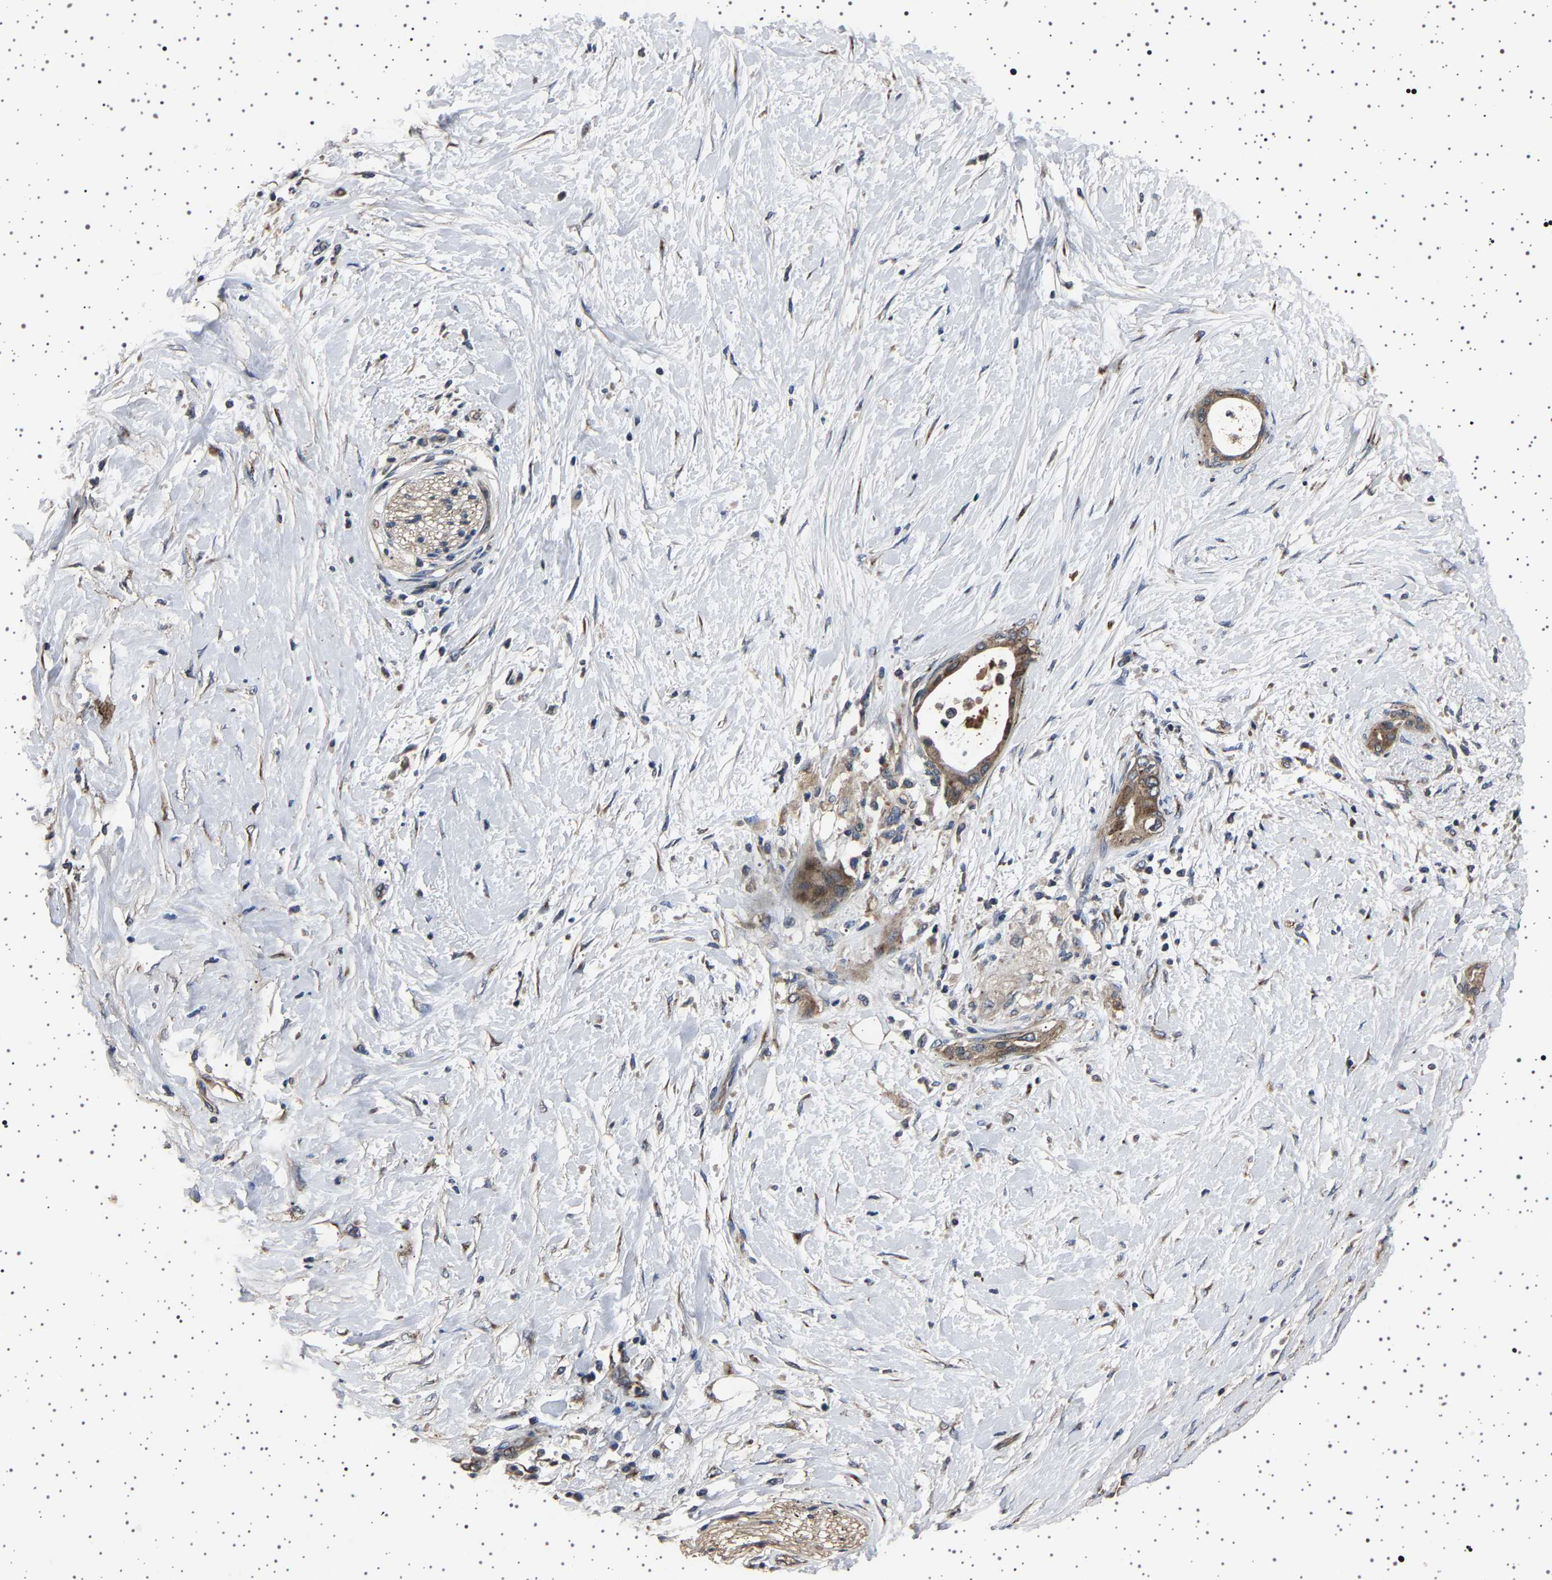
{"staining": {"intensity": "moderate", "quantity": ">75%", "location": "cytoplasmic/membranous"}, "tissue": "pancreatic cancer", "cell_type": "Tumor cells", "image_type": "cancer", "snomed": [{"axis": "morphology", "description": "Adenocarcinoma, NOS"}, {"axis": "topography", "description": "Pancreas"}], "caption": "A brown stain labels moderate cytoplasmic/membranous staining of a protein in human pancreatic cancer tumor cells.", "gene": "NCKAP1", "patient": {"sex": "female", "age": 60}}